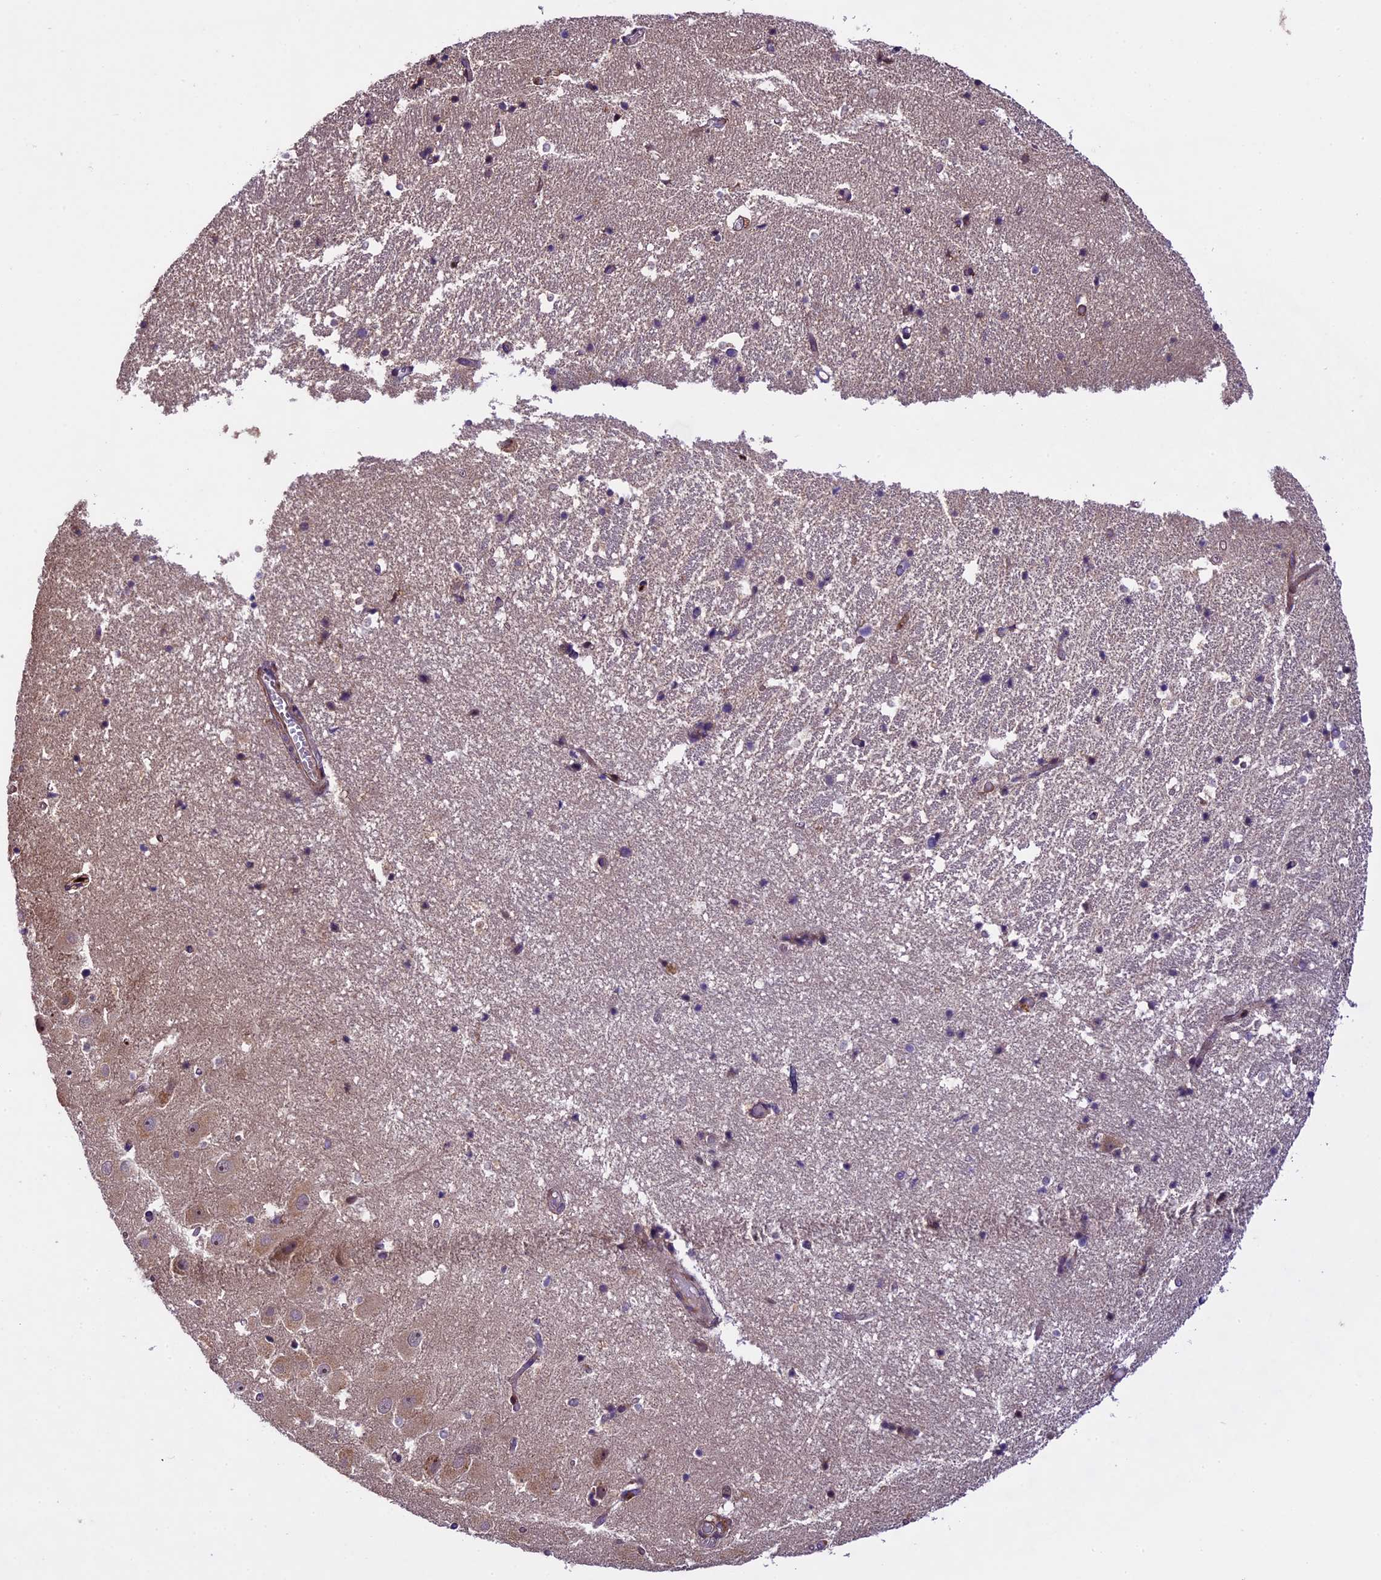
{"staining": {"intensity": "weak", "quantity": "<25%", "location": "cytoplasmic/membranous"}, "tissue": "hippocampus", "cell_type": "Glial cells", "image_type": "normal", "snomed": [{"axis": "morphology", "description": "Normal tissue, NOS"}, {"axis": "topography", "description": "Hippocampus"}], "caption": "Protein analysis of unremarkable hippocampus exhibits no significant staining in glial cells.", "gene": "SPIRE1", "patient": {"sex": "female", "age": 52}}